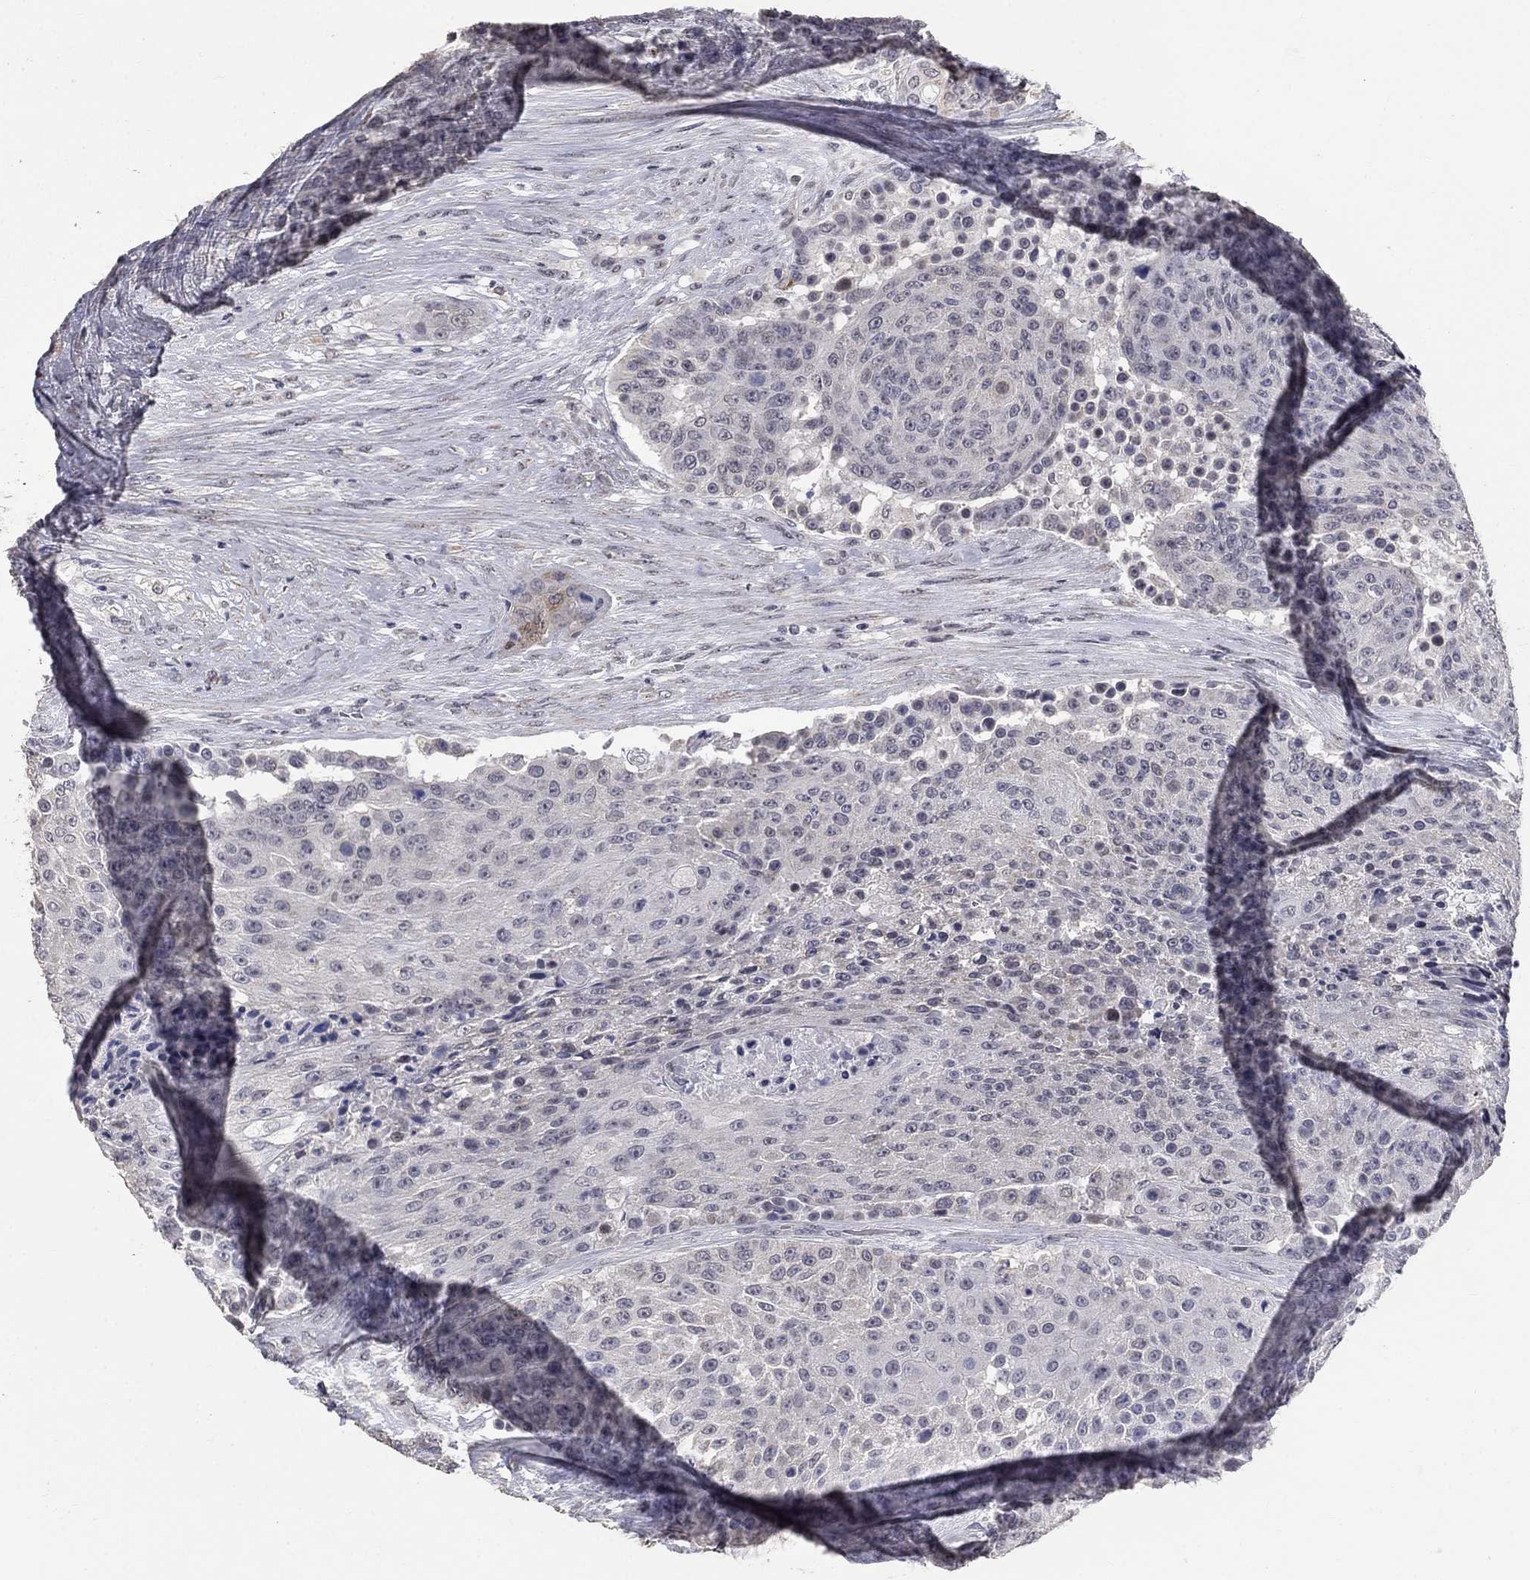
{"staining": {"intensity": "negative", "quantity": "none", "location": "none"}, "tissue": "urothelial cancer", "cell_type": "Tumor cells", "image_type": "cancer", "snomed": [{"axis": "morphology", "description": "Urothelial carcinoma, High grade"}, {"axis": "topography", "description": "Urinary bladder"}], "caption": "Tumor cells are negative for protein expression in human urothelial cancer. The staining is performed using DAB (3,3'-diaminobenzidine) brown chromogen with nuclei counter-stained in using hematoxylin.", "gene": "SPATA33", "patient": {"sex": "female", "age": 63}}